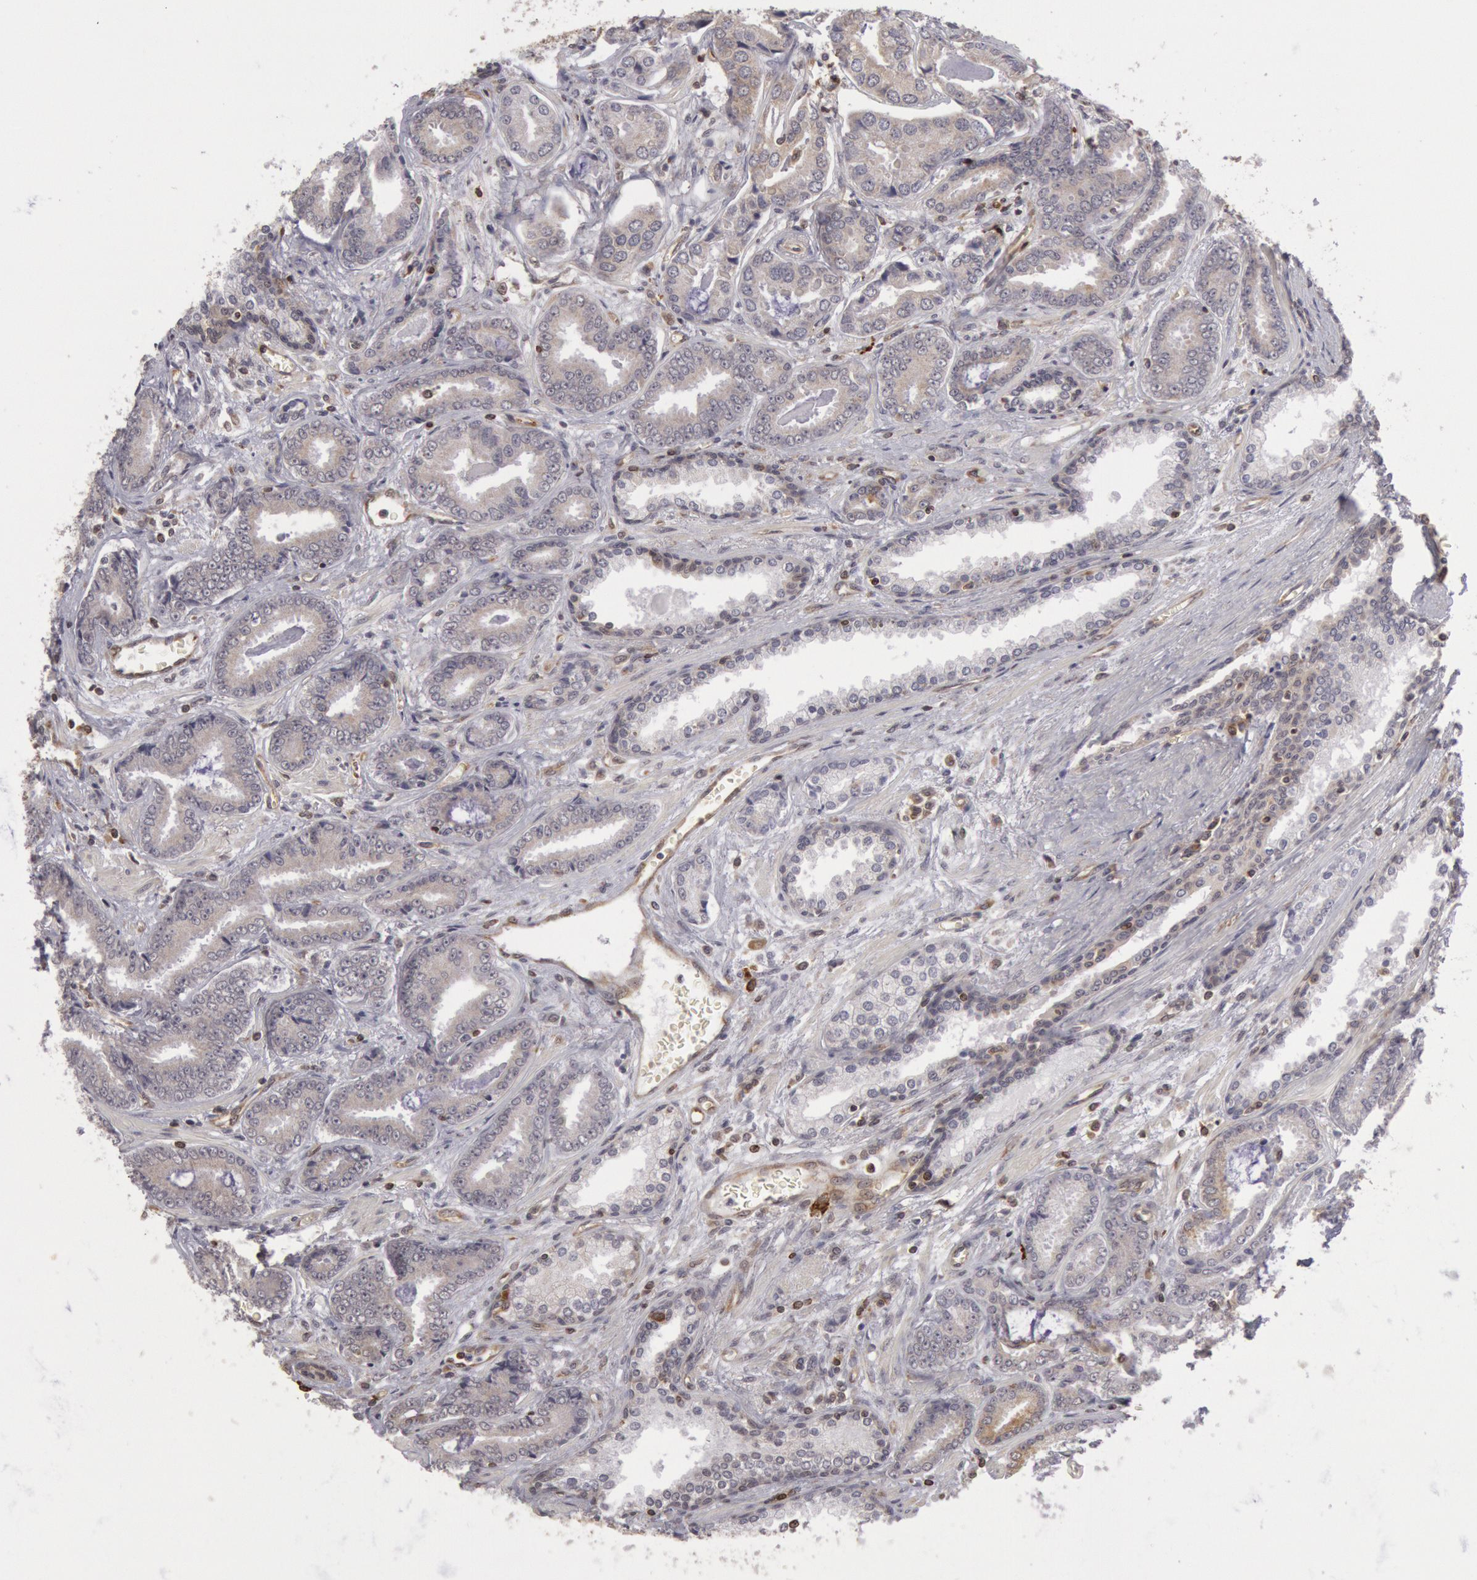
{"staining": {"intensity": "negative", "quantity": "none", "location": "none"}, "tissue": "prostate cancer", "cell_type": "Tumor cells", "image_type": "cancer", "snomed": [{"axis": "morphology", "description": "Adenocarcinoma, Low grade"}, {"axis": "topography", "description": "Prostate"}], "caption": "An immunohistochemistry (IHC) micrograph of prostate low-grade adenocarcinoma is shown. There is no staining in tumor cells of prostate low-grade adenocarcinoma.", "gene": "TAP2", "patient": {"sex": "male", "age": 65}}